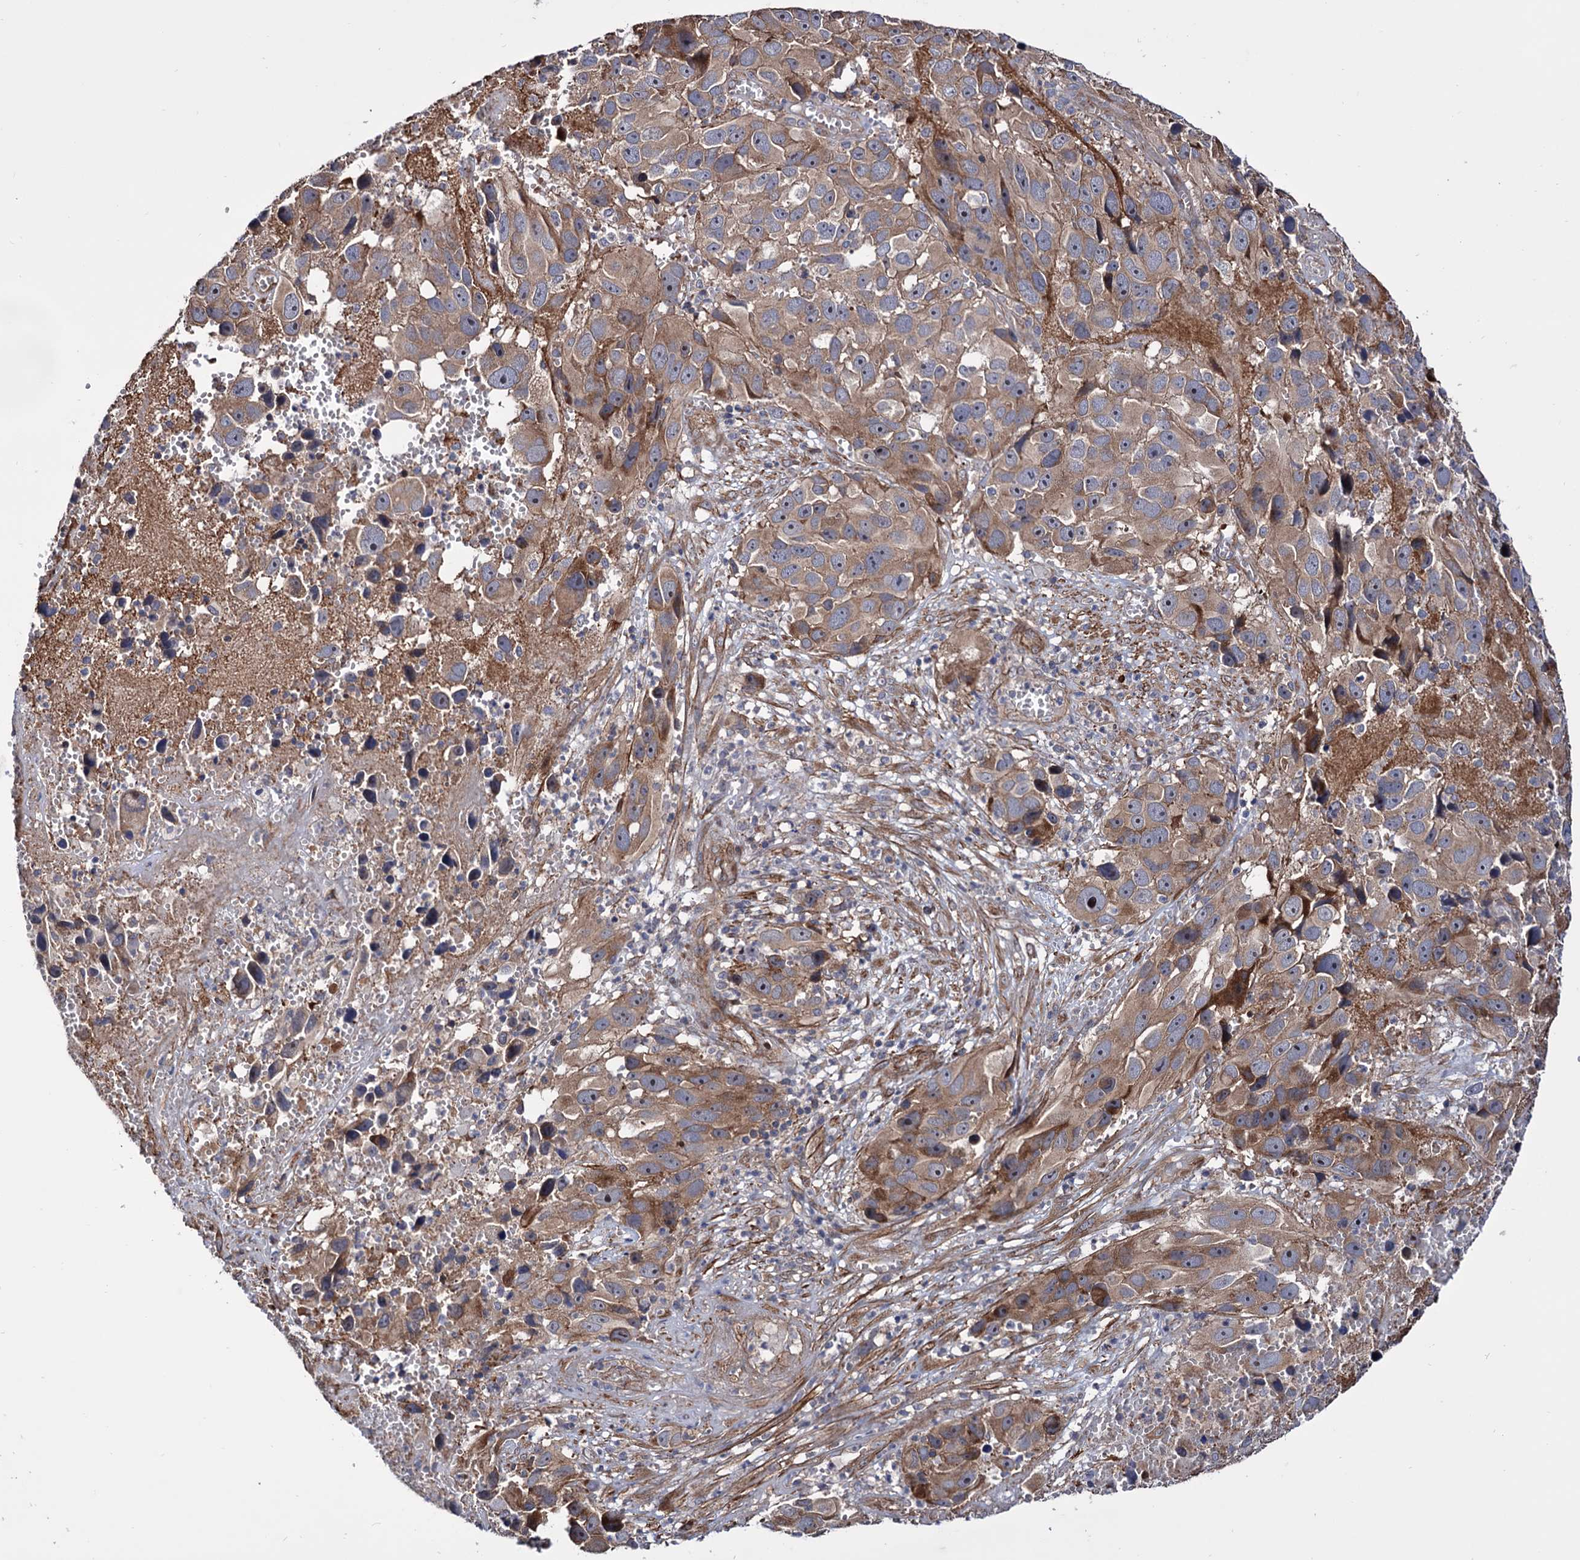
{"staining": {"intensity": "weak", "quantity": ">75%", "location": "cytoplasmic/membranous,nuclear"}, "tissue": "melanoma", "cell_type": "Tumor cells", "image_type": "cancer", "snomed": [{"axis": "morphology", "description": "Malignant melanoma, NOS"}, {"axis": "topography", "description": "Skin"}], "caption": "Human malignant melanoma stained with a brown dye demonstrates weak cytoplasmic/membranous and nuclear positive expression in about >75% of tumor cells.", "gene": "FERMT2", "patient": {"sex": "male", "age": 84}}